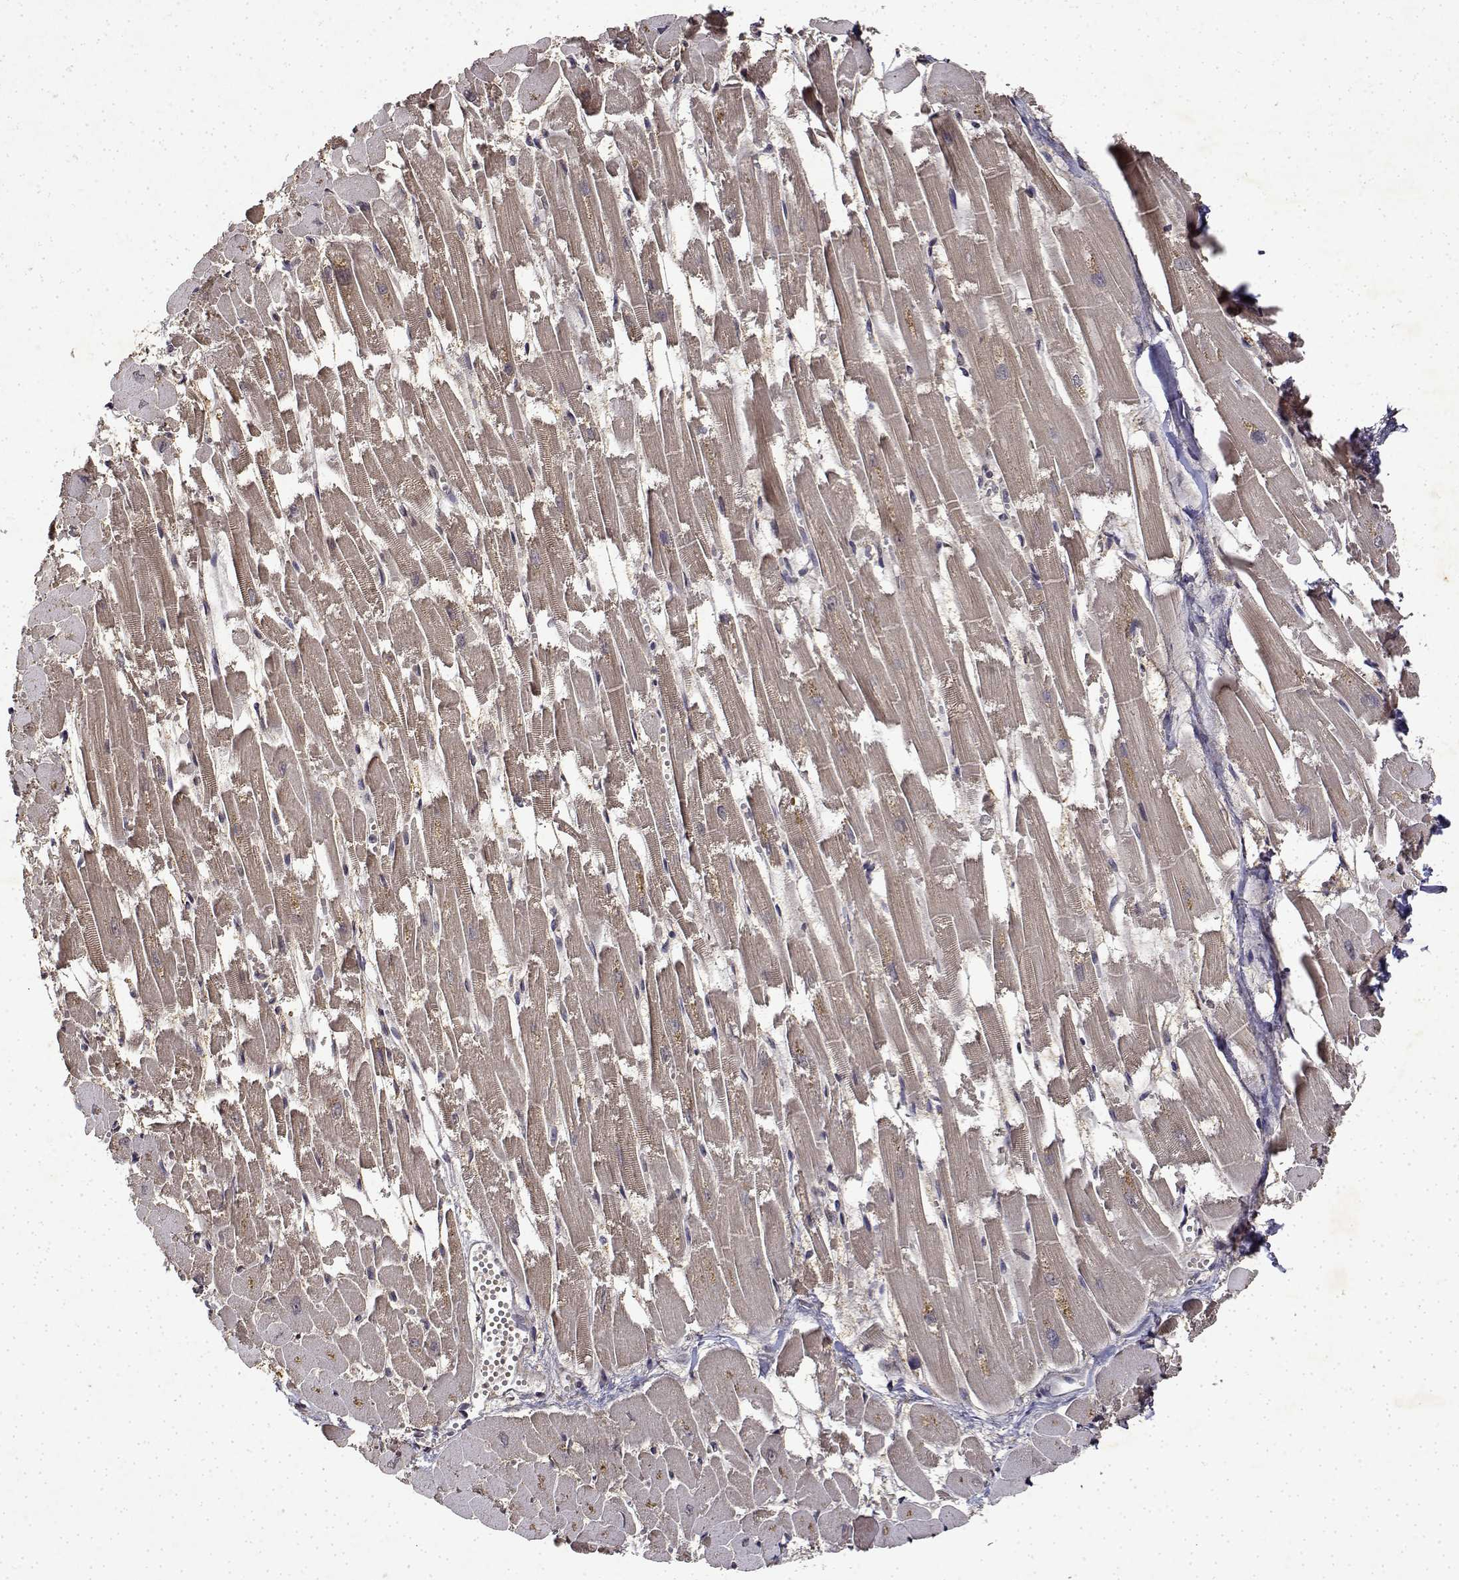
{"staining": {"intensity": "weak", "quantity": "<25%", "location": "cytoplasmic/membranous"}, "tissue": "heart muscle", "cell_type": "Cardiomyocytes", "image_type": "normal", "snomed": [{"axis": "morphology", "description": "Normal tissue, NOS"}, {"axis": "topography", "description": "Heart"}], "caption": "DAB (3,3'-diaminobenzidine) immunohistochemical staining of benign heart muscle demonstrates no significant expression in cardiomyocytes. (DAB IHC, high magnification).", "gene": "BDNF", "patient": {"sex": "female", "age": 52}}